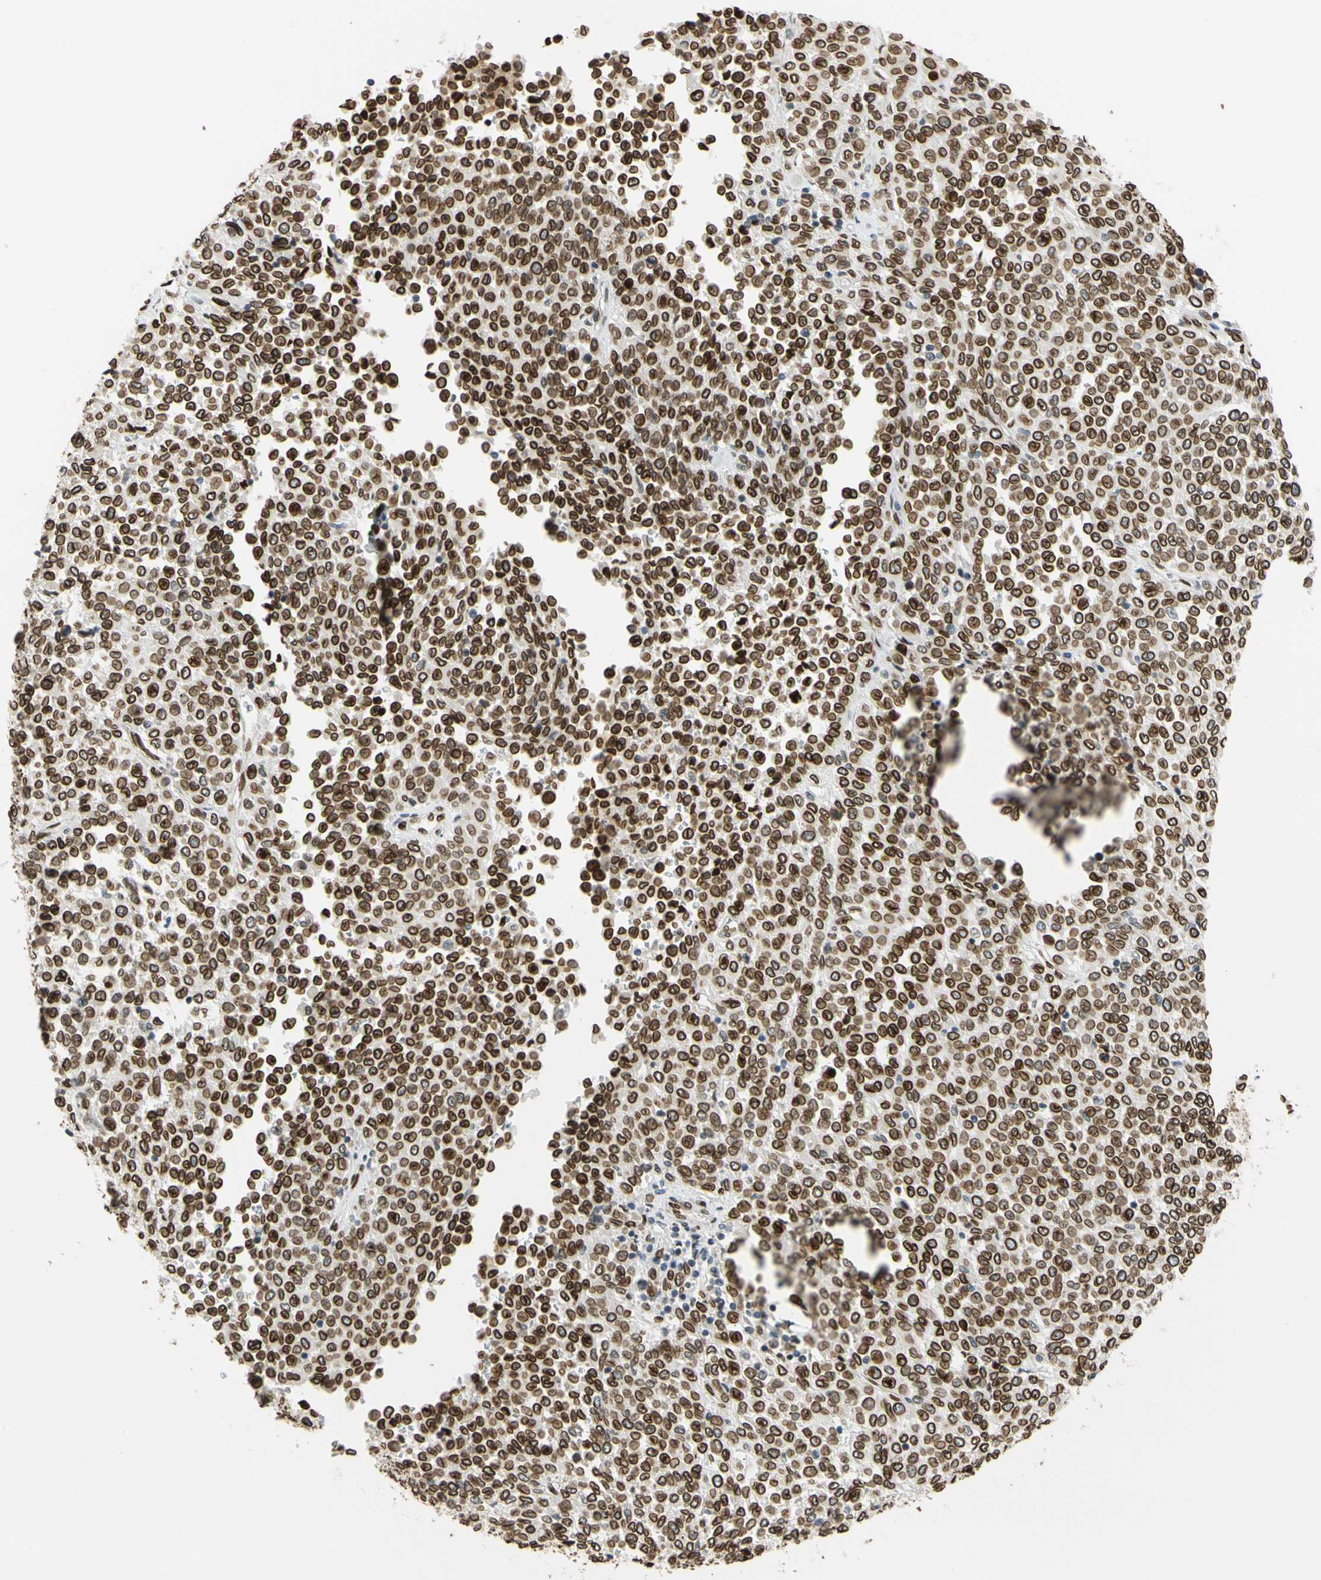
{"staining": {"intensity": "strong", "quantity": ">75%", "location": "cytoplasmic/membranous,nuclear"}, "tissue": "melanoma", "cell_type": "Tumor cells", "image_type": "cancer", "snomed": [{"axis": "morphology", "description": "Malignant melanoma, Metastatic site"}, {"axis": "topography", "description": "Pancreas"}], "caption": "DAB (3,3'-diaminobenzidine) immunohistochemical staining of malignant melanoma (metastatic site) demonstrates strong cytoplasmic/membranous and nuclear protein staining in about >75% of tumor cells.", "gene": "SUN1", "patient": {"sex": "female", "age": 30}}